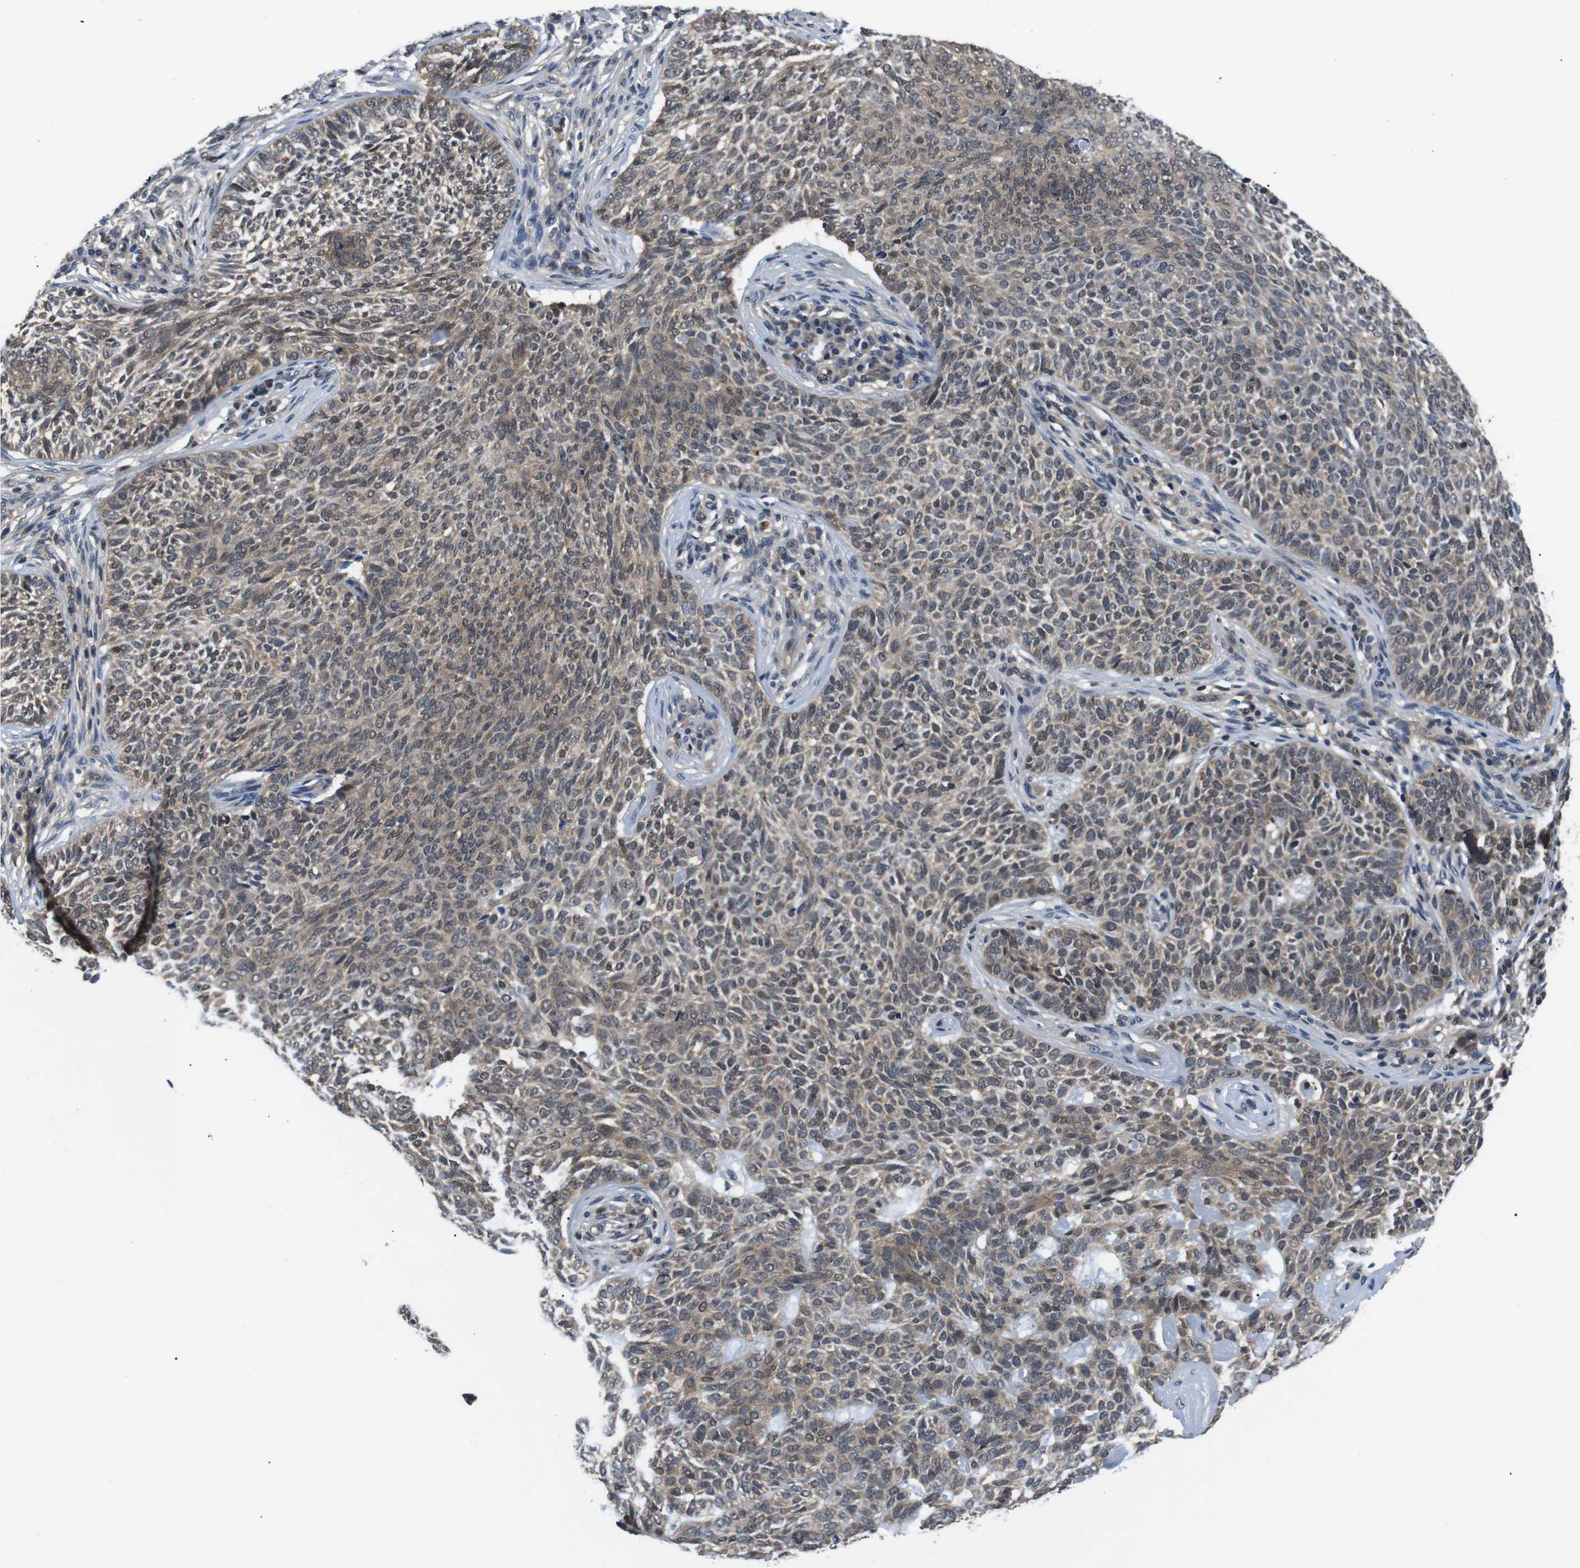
{"staining": {"intensity": "moderate", "quantity": ">75%", "location": "cytoplasmic/membranous"}, "tissue": "skin cancer", "cell_type": "Tumor cells", "image_type": "cancer", "snomed": [{"axis": "morphology", "description": "Basal cell carcinoma"}, {"axis": "topography", "description": "Skin"}], "caption": "Immunohistochemical staining of human basal cell carcinoma (skin) exhibits moderate cytoplasmic/membranous protein staining in about >75% of tumor cells. Immunohistochemistry (ihc) stains the protein of interest in brown and the nuclei are stained blue.", "gene": "UBXN1", "patient": {"sex": "male", "age": 87}}